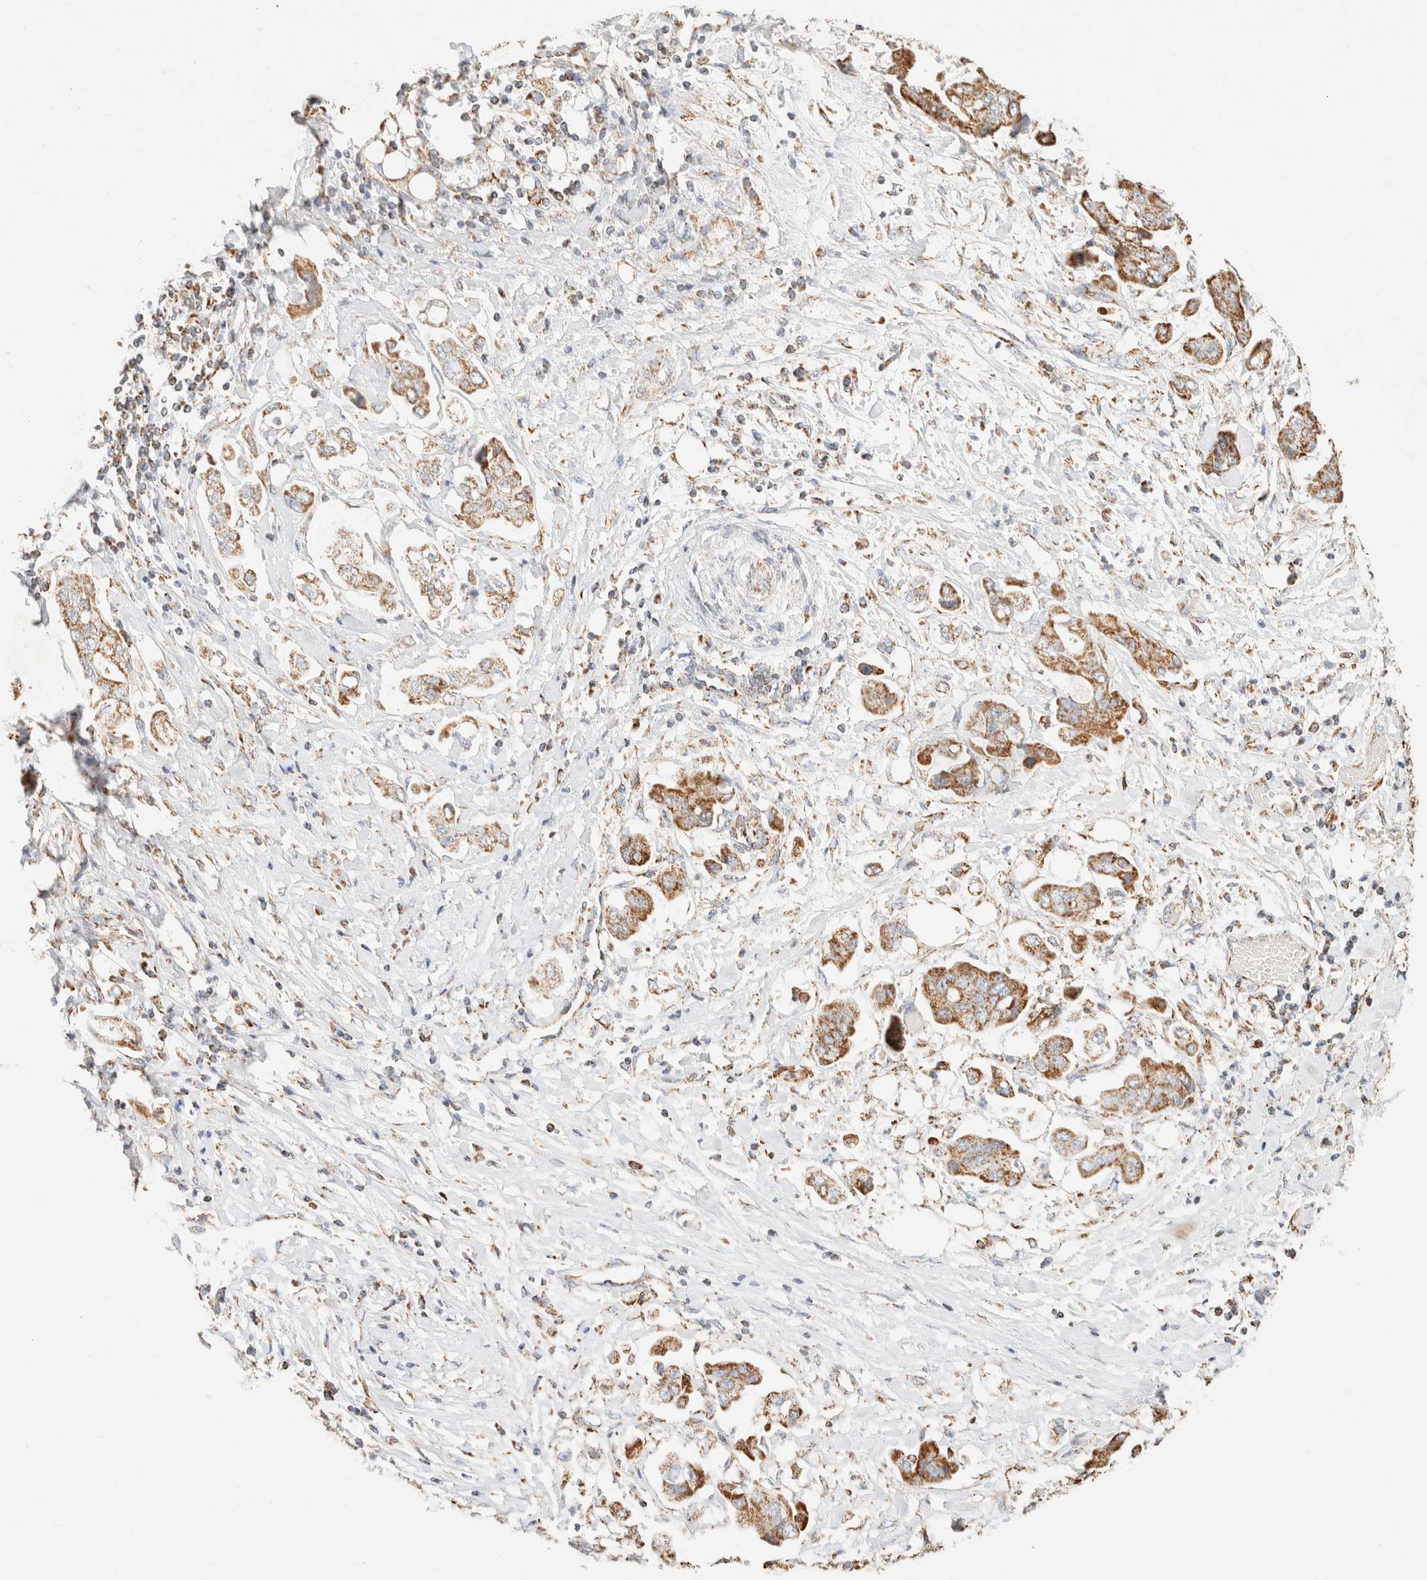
{"staining": {"intensity": "moderate", "quantity": ">75%", "location": "cytoplasmic/membranous"}, "tissue": "stomach cancer", "cell_type": "Tumor cells", "image_type": "cancer", "snomed": [{"axis": "morphology", "description": "Adenocarcinoma, NOS"}, {"axis": "topography", "description": "Stomach"}], "caption": "Protein expression analysis of adenocarcinoma (stomach) shows moderate cytoplasmic/membranous positivity in about >75% of tumor cells.", "gene": "PHB2", "patient": {"sex": "male", "age": 62}}